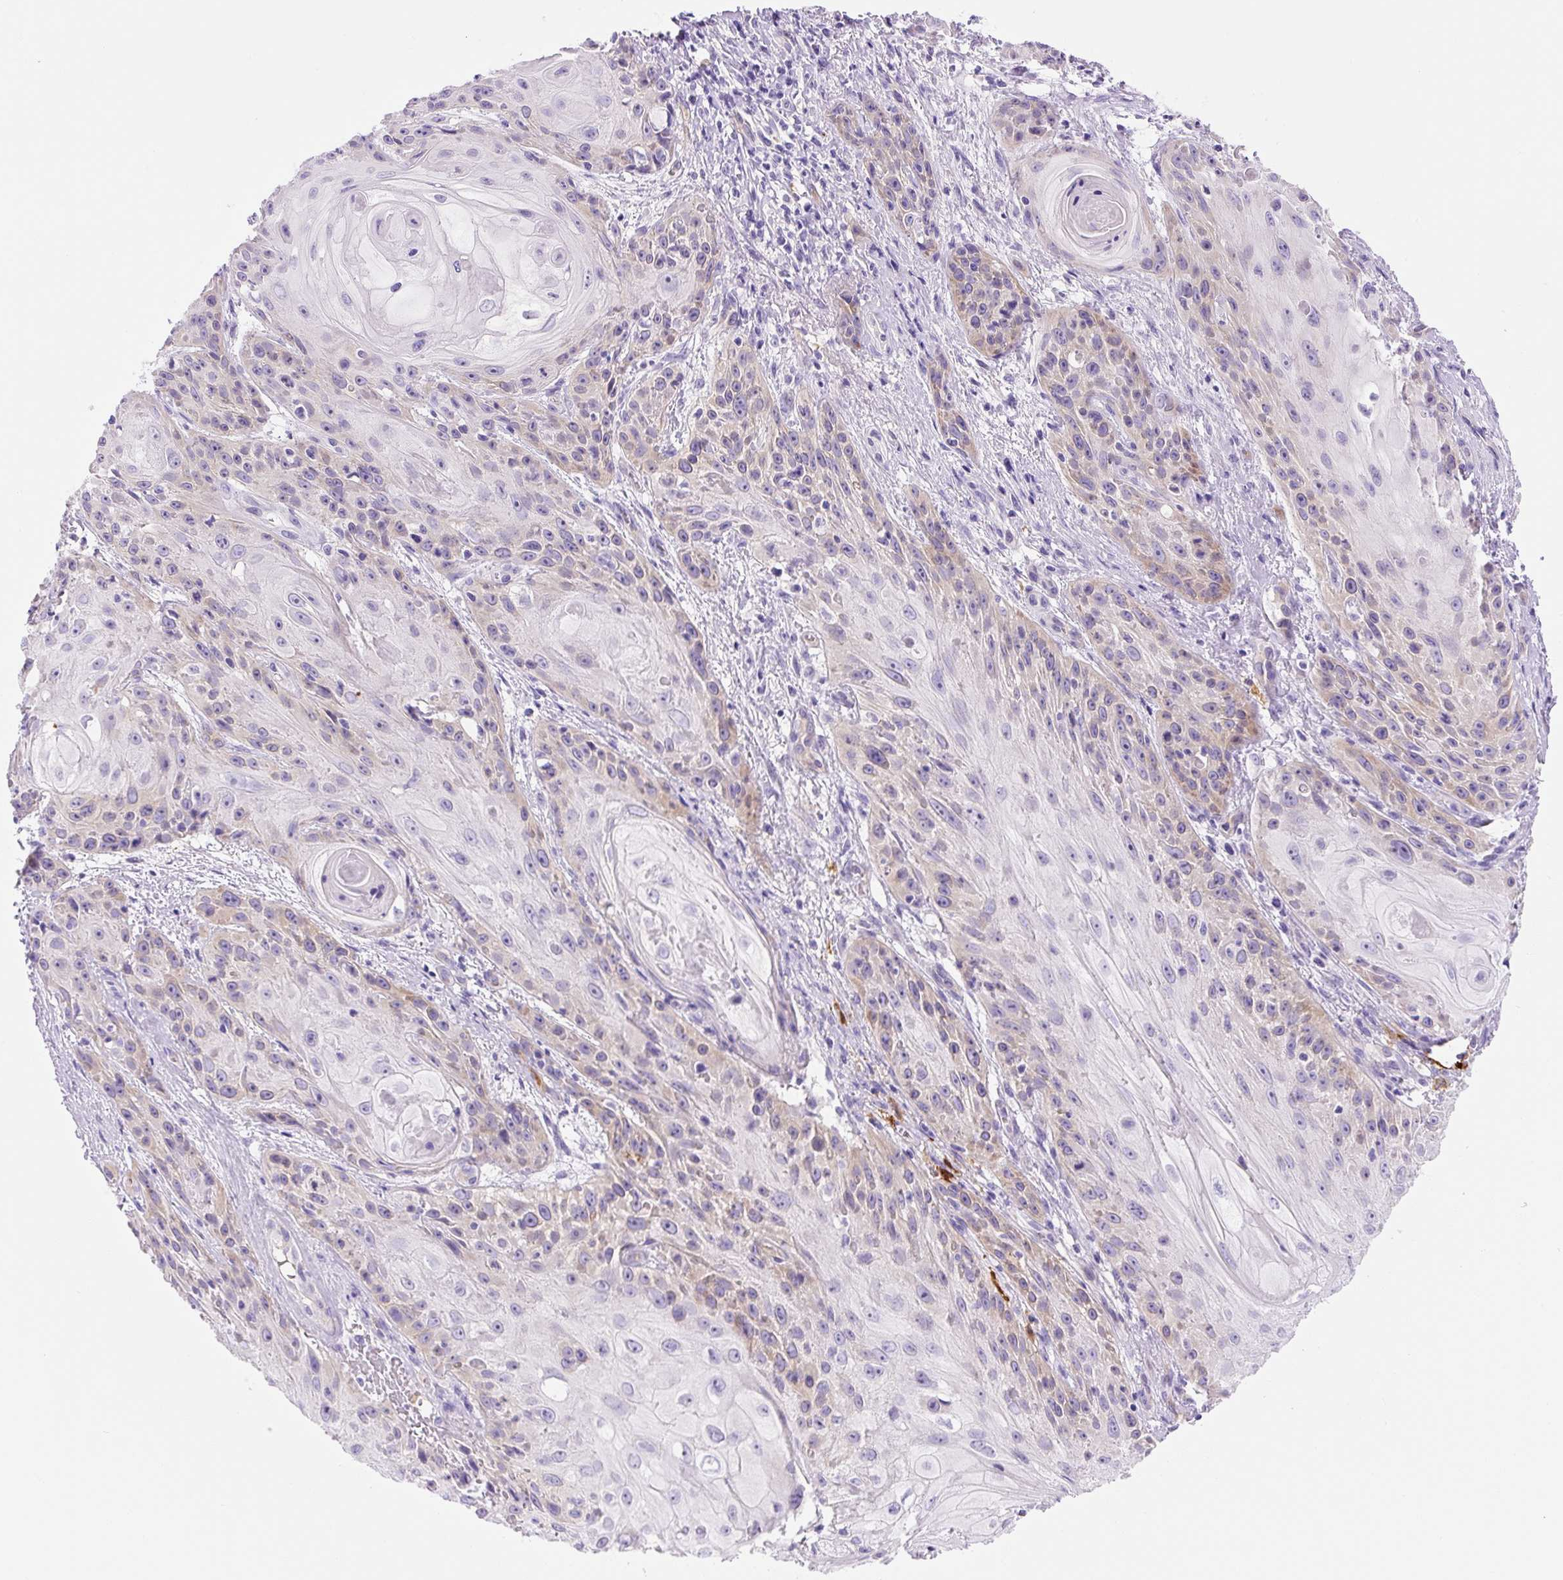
{"staining": {"intensity": "weak", "quantity": "<25%", "location": "cytoplasmic/membranous"}, "tissue": "skin cancer", "cell_type": "Tumor cells", "image_type": "cancer", "snomed": [{"axis": "morphology", "description": "Squamous cell carcinoma, NOS"}, {"axis": "topography", "description": "Skin"}, {"axis": "topography", "description": "Vulva"}], "caption": "Tumor cells are negative for brown protein staining in squamous cell carcinoma (skin).", "gene": "ASB4", "patient": {"sex": "female", "age": 76}}